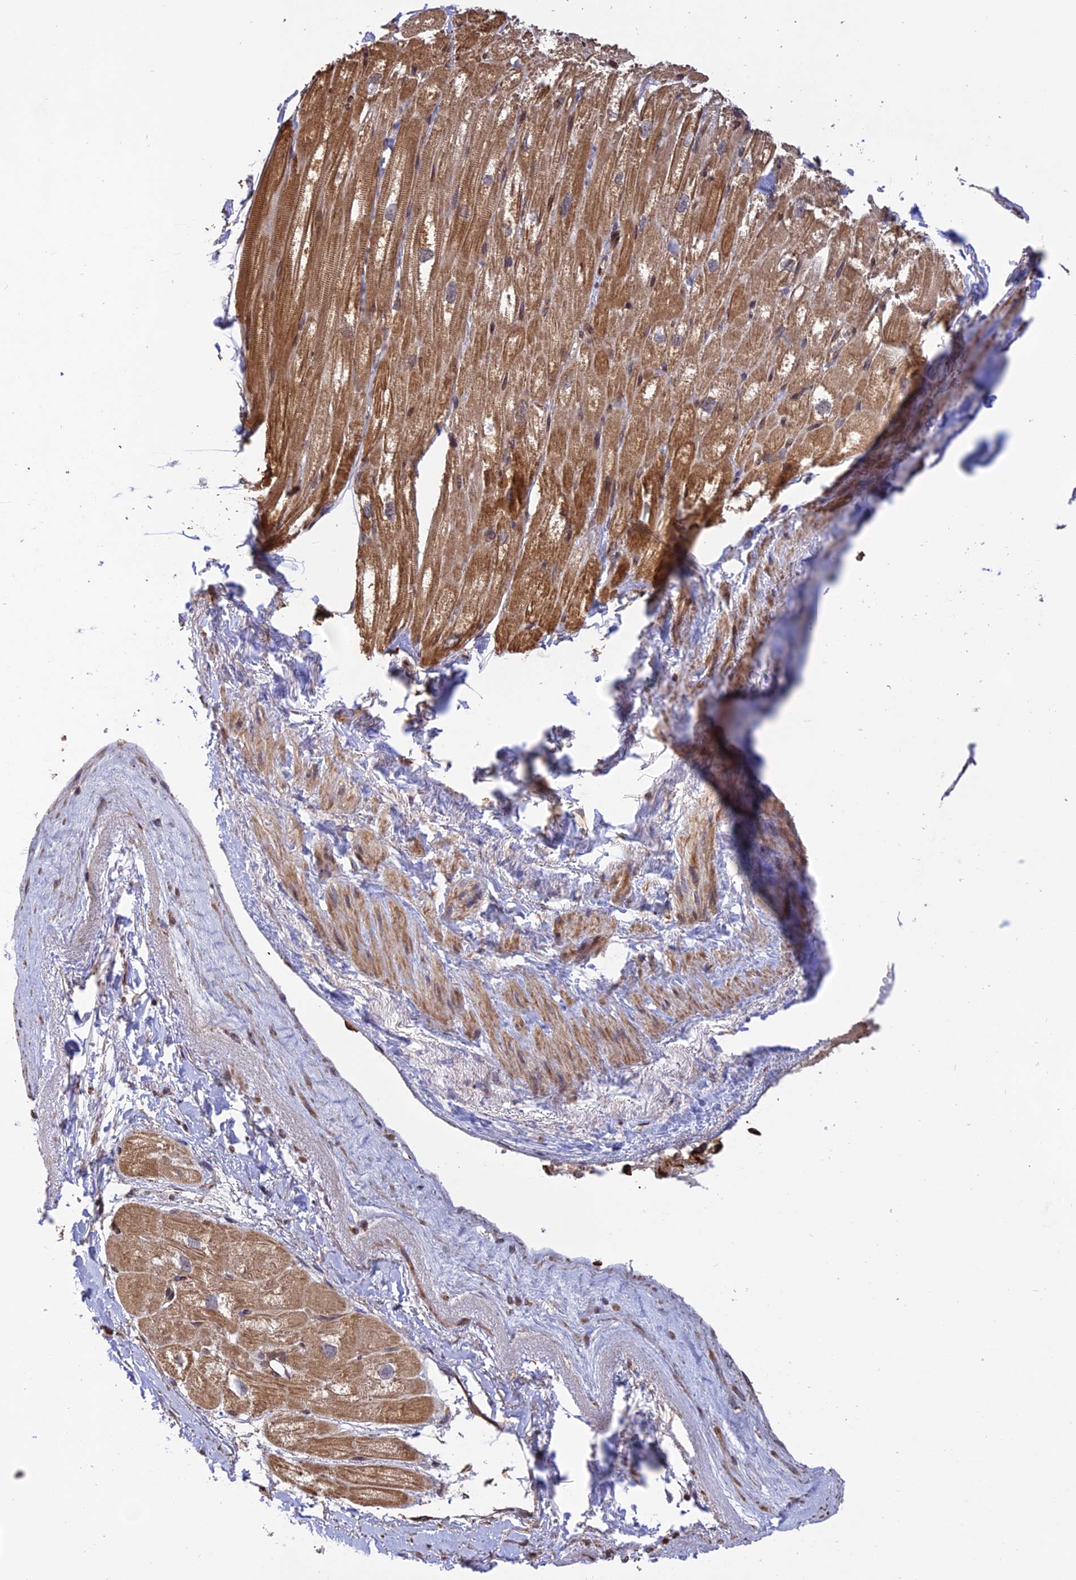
{"staining": {"intensity": "moderate", "quantity": ">75%", "location": "cytoplasmic/membranous"}, "tissue": "heart muscle", "cell_type": "Cardiomyocytes", "image_type": "normal", "snomed": [{"axis": "morphology", "description": "Normal tissue, NOS"}, {"axis": "topography", "description": "Heart"}], "caption": "The immunohistochemical stain shows moderate cytoplasmic/membranous expression in cardiomyocytes of benign heart muscle. The staining was performed using DAB to visualize the protein expression in brown, while the nuclei were stained in blue with hematoxylin (Magnification: 20x).", "gene": "CREBL2", "patient": {"sex": "male", "age": 50}}